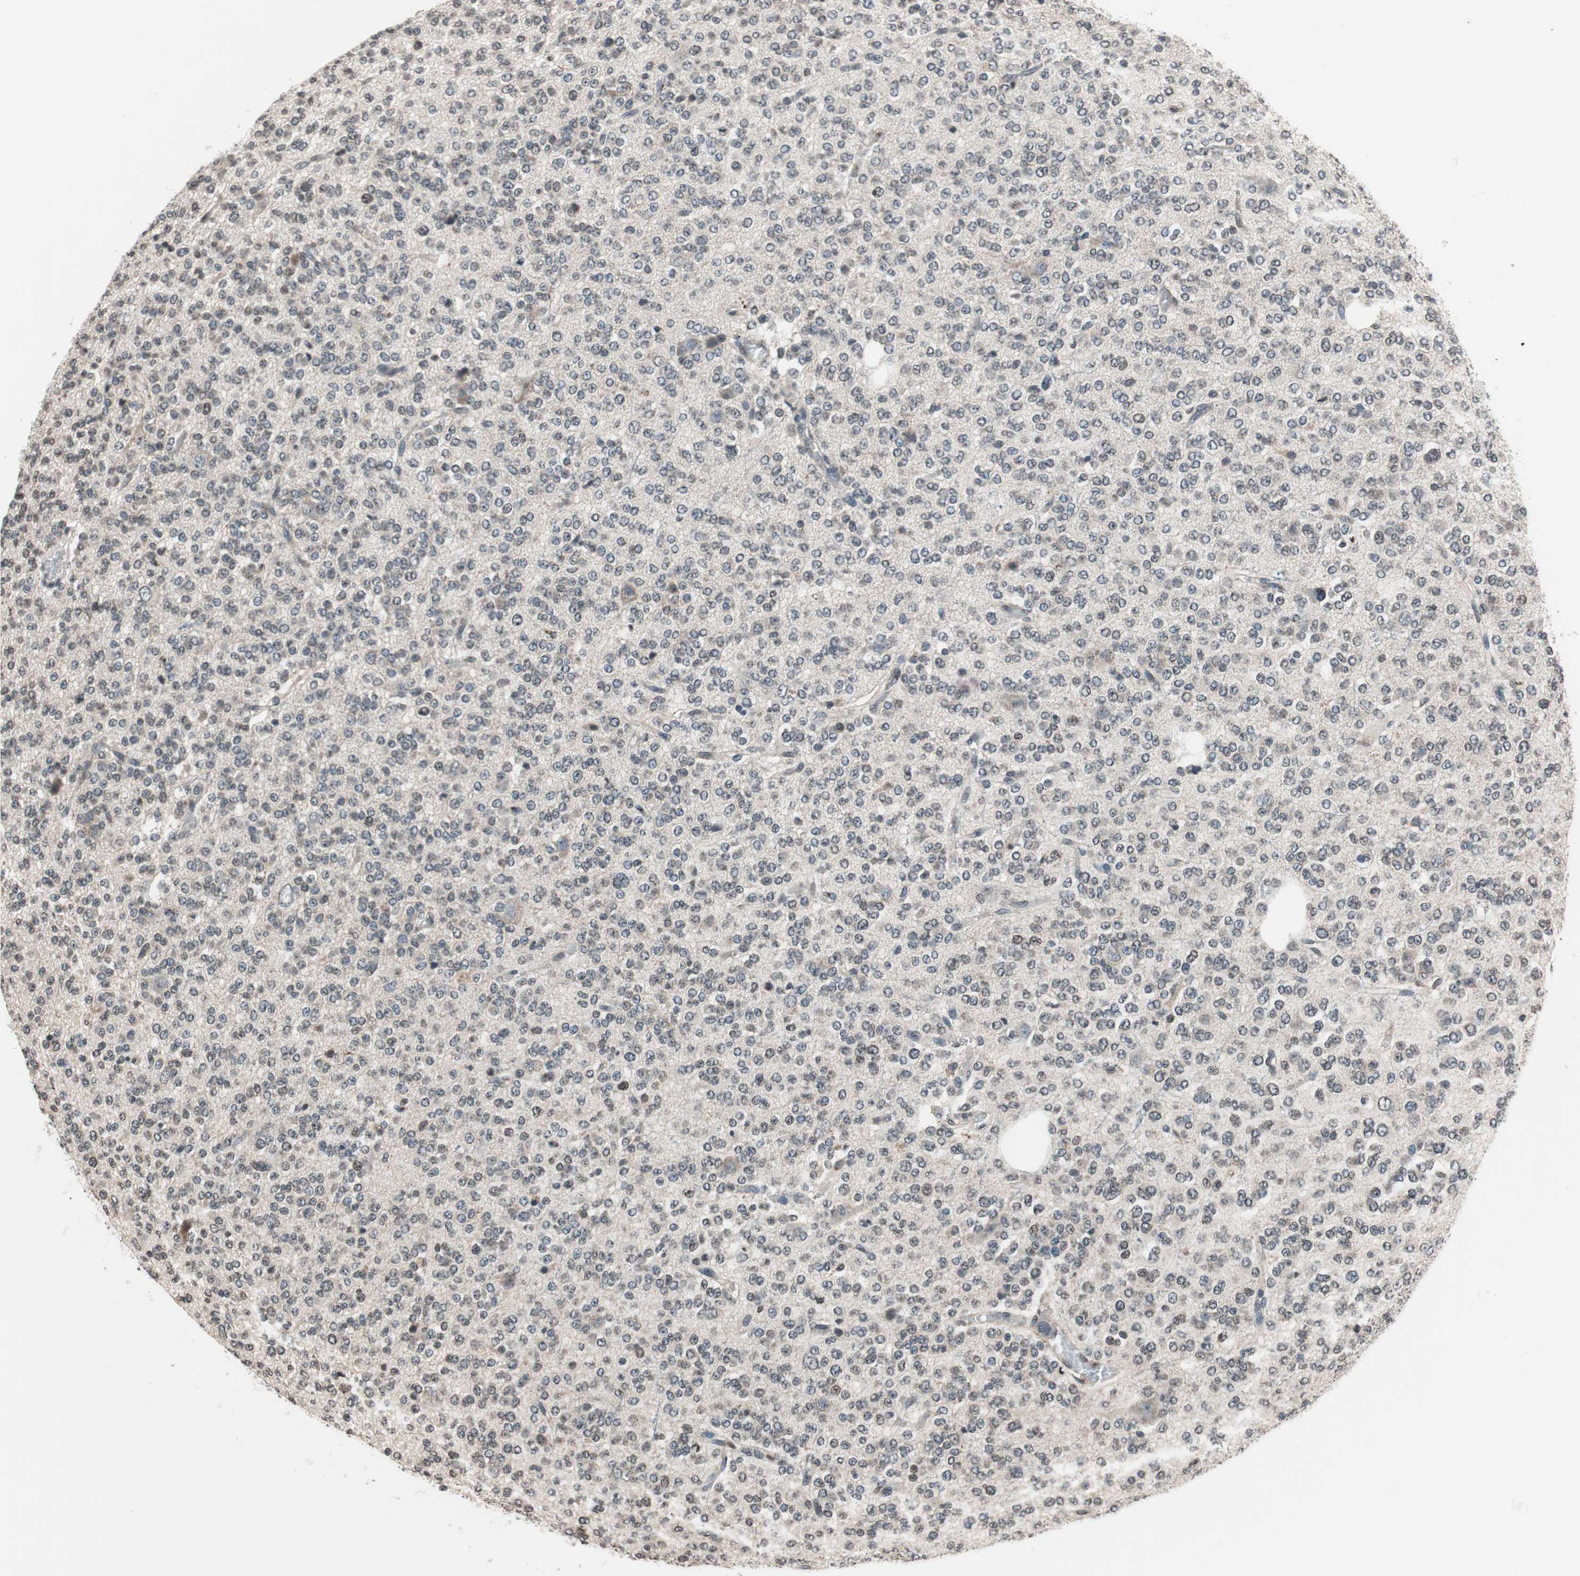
{"staining": {"intensity": "negative", "quantity": "none", "location": "none"}, "tissue": "glioma", "cell_type": "Tumor cells", "image_type": "cancer", "snomed": [{"axis": "morphology", "description": "Glioma, malignant, Low grade"}, {"axis": "topography", "description": "Brain"}], "caption": "This is an immunohistochemistry image of glioma. There is no expression in tumor cells.", "gene": "RFC1", "patient": {"sex": "male", "age": 38}}